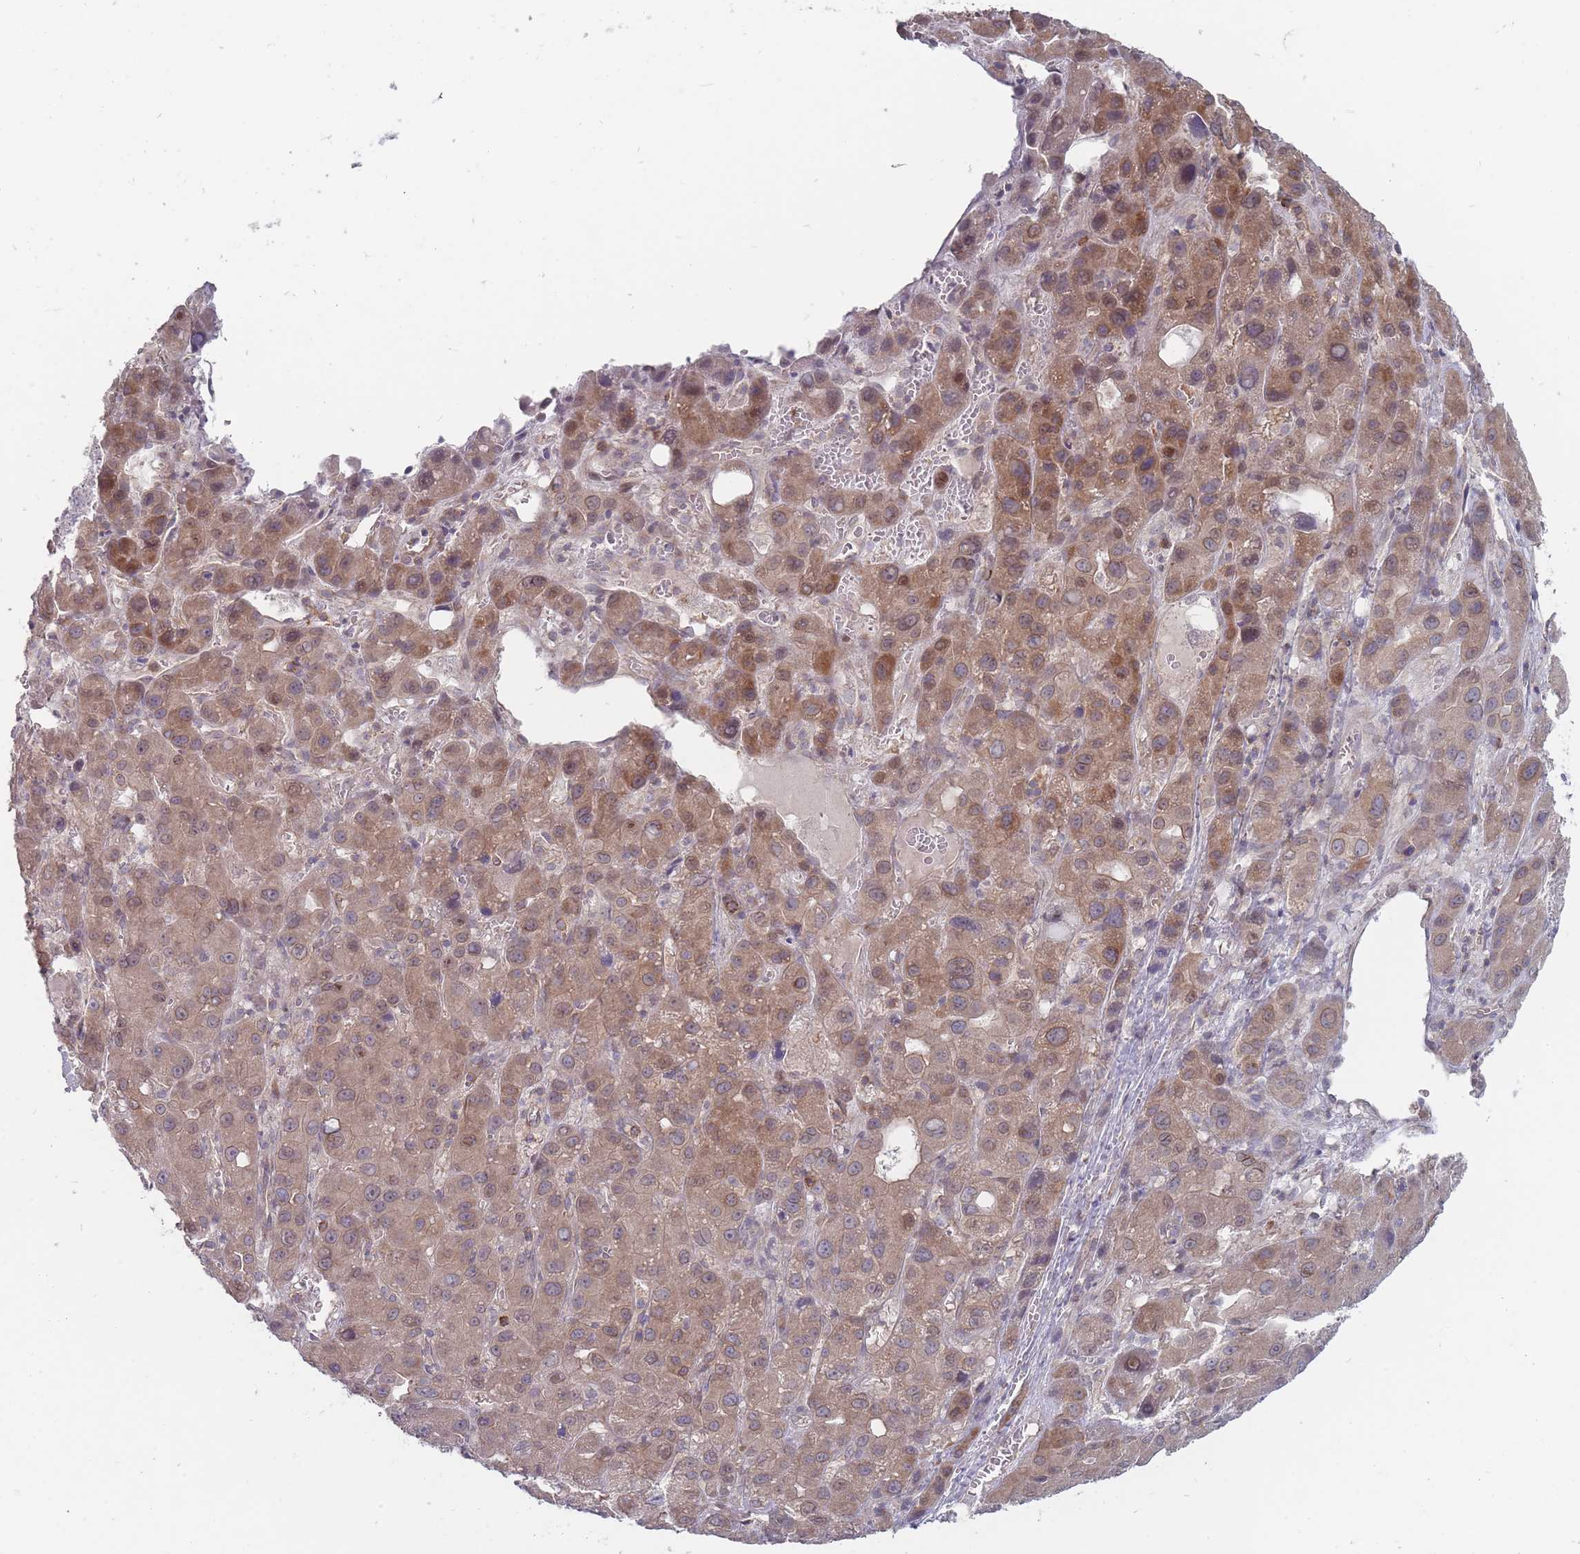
{"staining": {"intensity": "moderate", "quantity": ">75%", "location": "cytoplasmic/membranous,nuclear"}, "tissue": "liver cancer", "cell_type": "Tumor cells", "image_type": "cancer", "snomed": [{"axis": "morphology", "description": "Carcinoma, Hepatocellular, NOS"}, {"axis": "topography", "description": "Liver"}], "caption": "Tumor cells demonstrate medium levels of moderate cytoplasmic/membranous and nuclear staining in about >75% of cells in hepatocellular carcinoma (liver). (DAB IHC, brown staining for protein, blue staining for nuclei).", "gene": "PCDH12", "patient": {"sex": "male", "age": 55}}